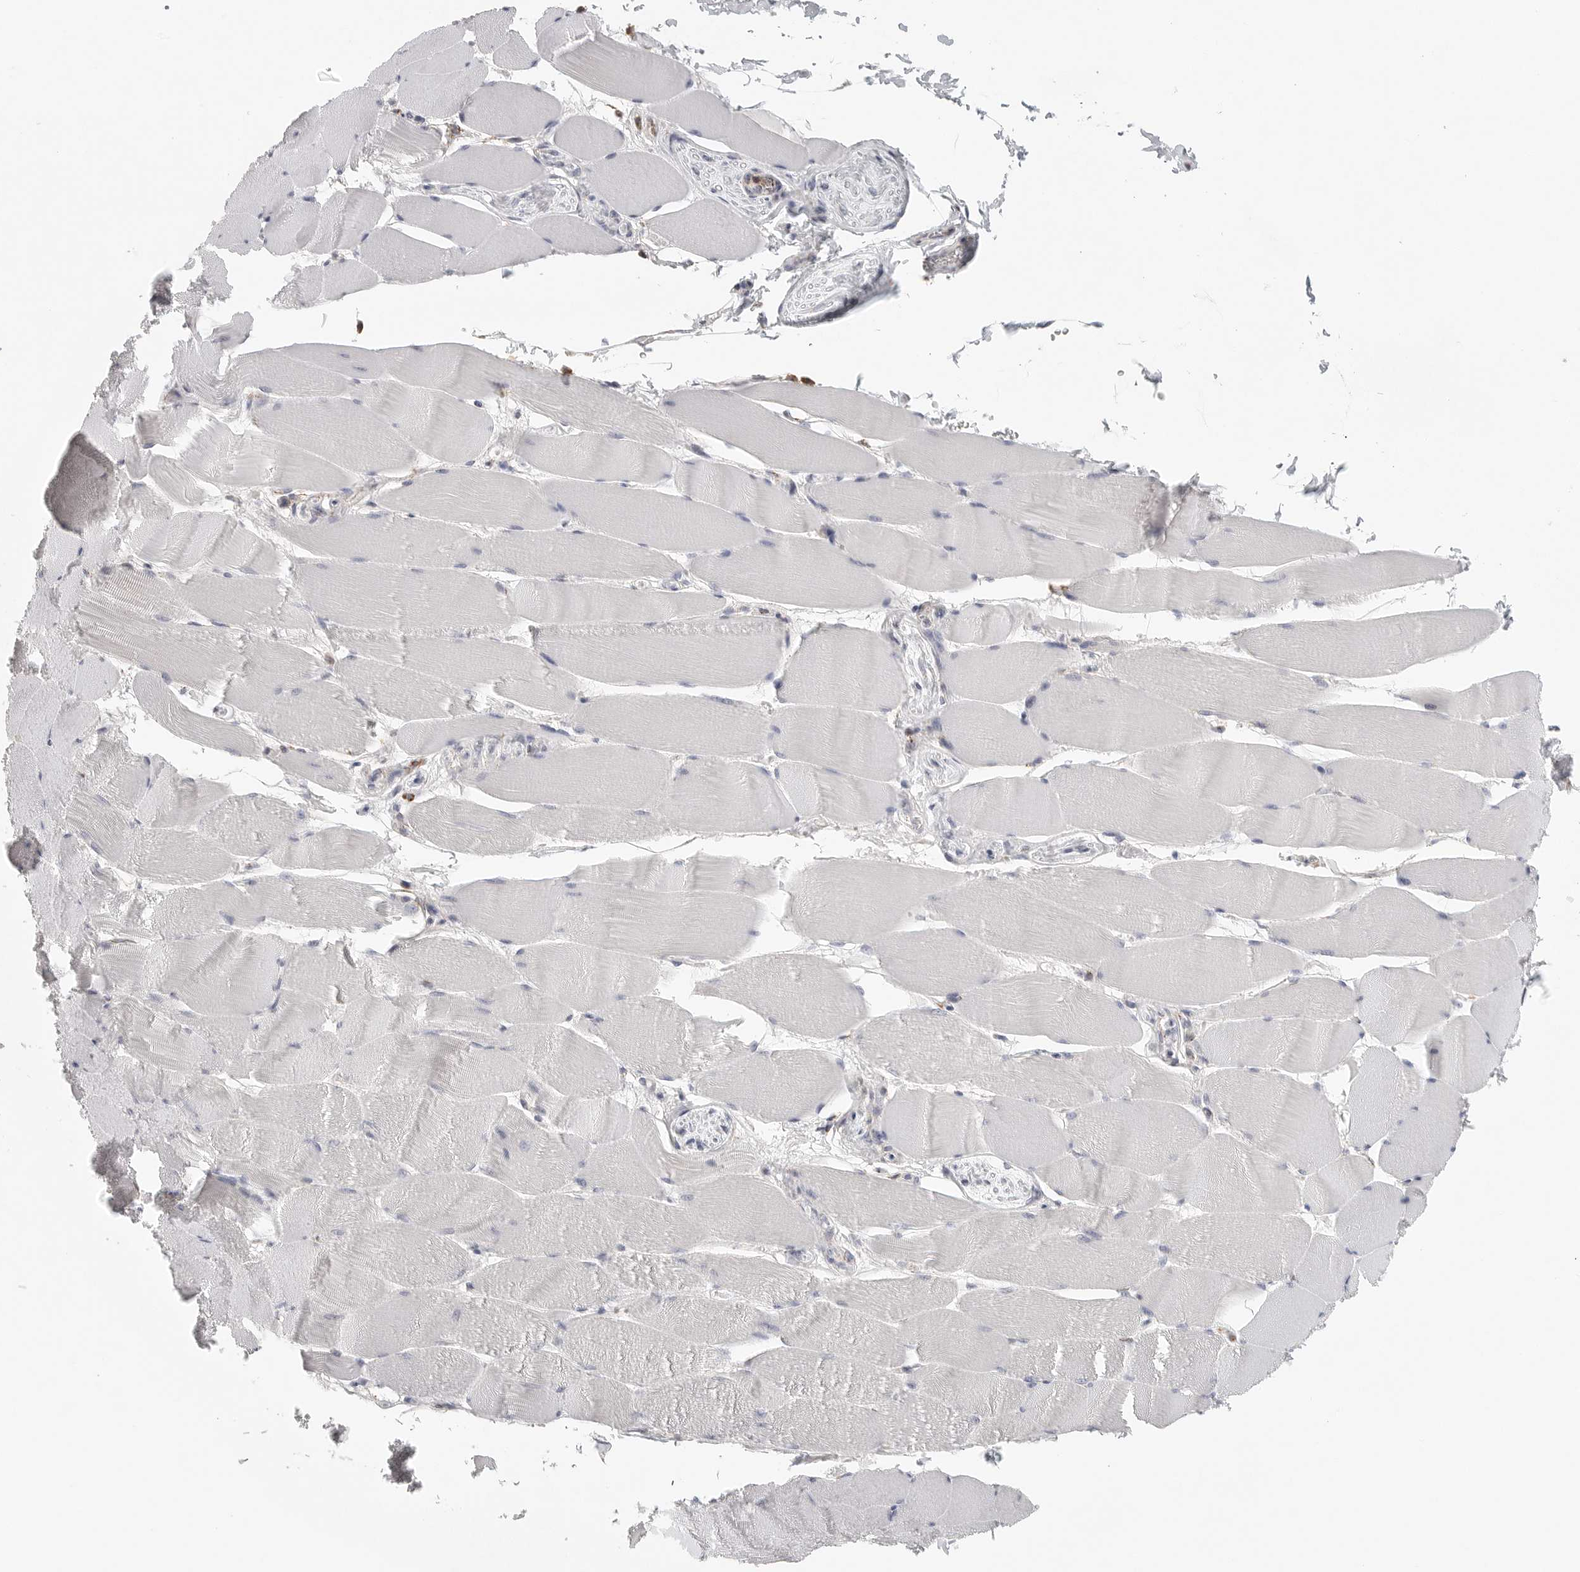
{"staining": {"intensity": "weak", "quantity": ">75%", "location": "cytoplasmic/membranous"}, "tissue": "skeletal muscle", "cell_type": "Myocytes", "image_type": "normal", "snomed": [{"axis": "morphology", "description": "Normal tissue, NOS"}, {"axis": "topography", "description": "Skeletal muscle"}], "caption": "Immunohistochemical staining of unremarkable skeletal muscle displays low levels of weak cytoplasmic/membranous staining in about >75% of myocytes.", "gene": "SLC25A26", "patient": {"sex": "male", "age": 62}}